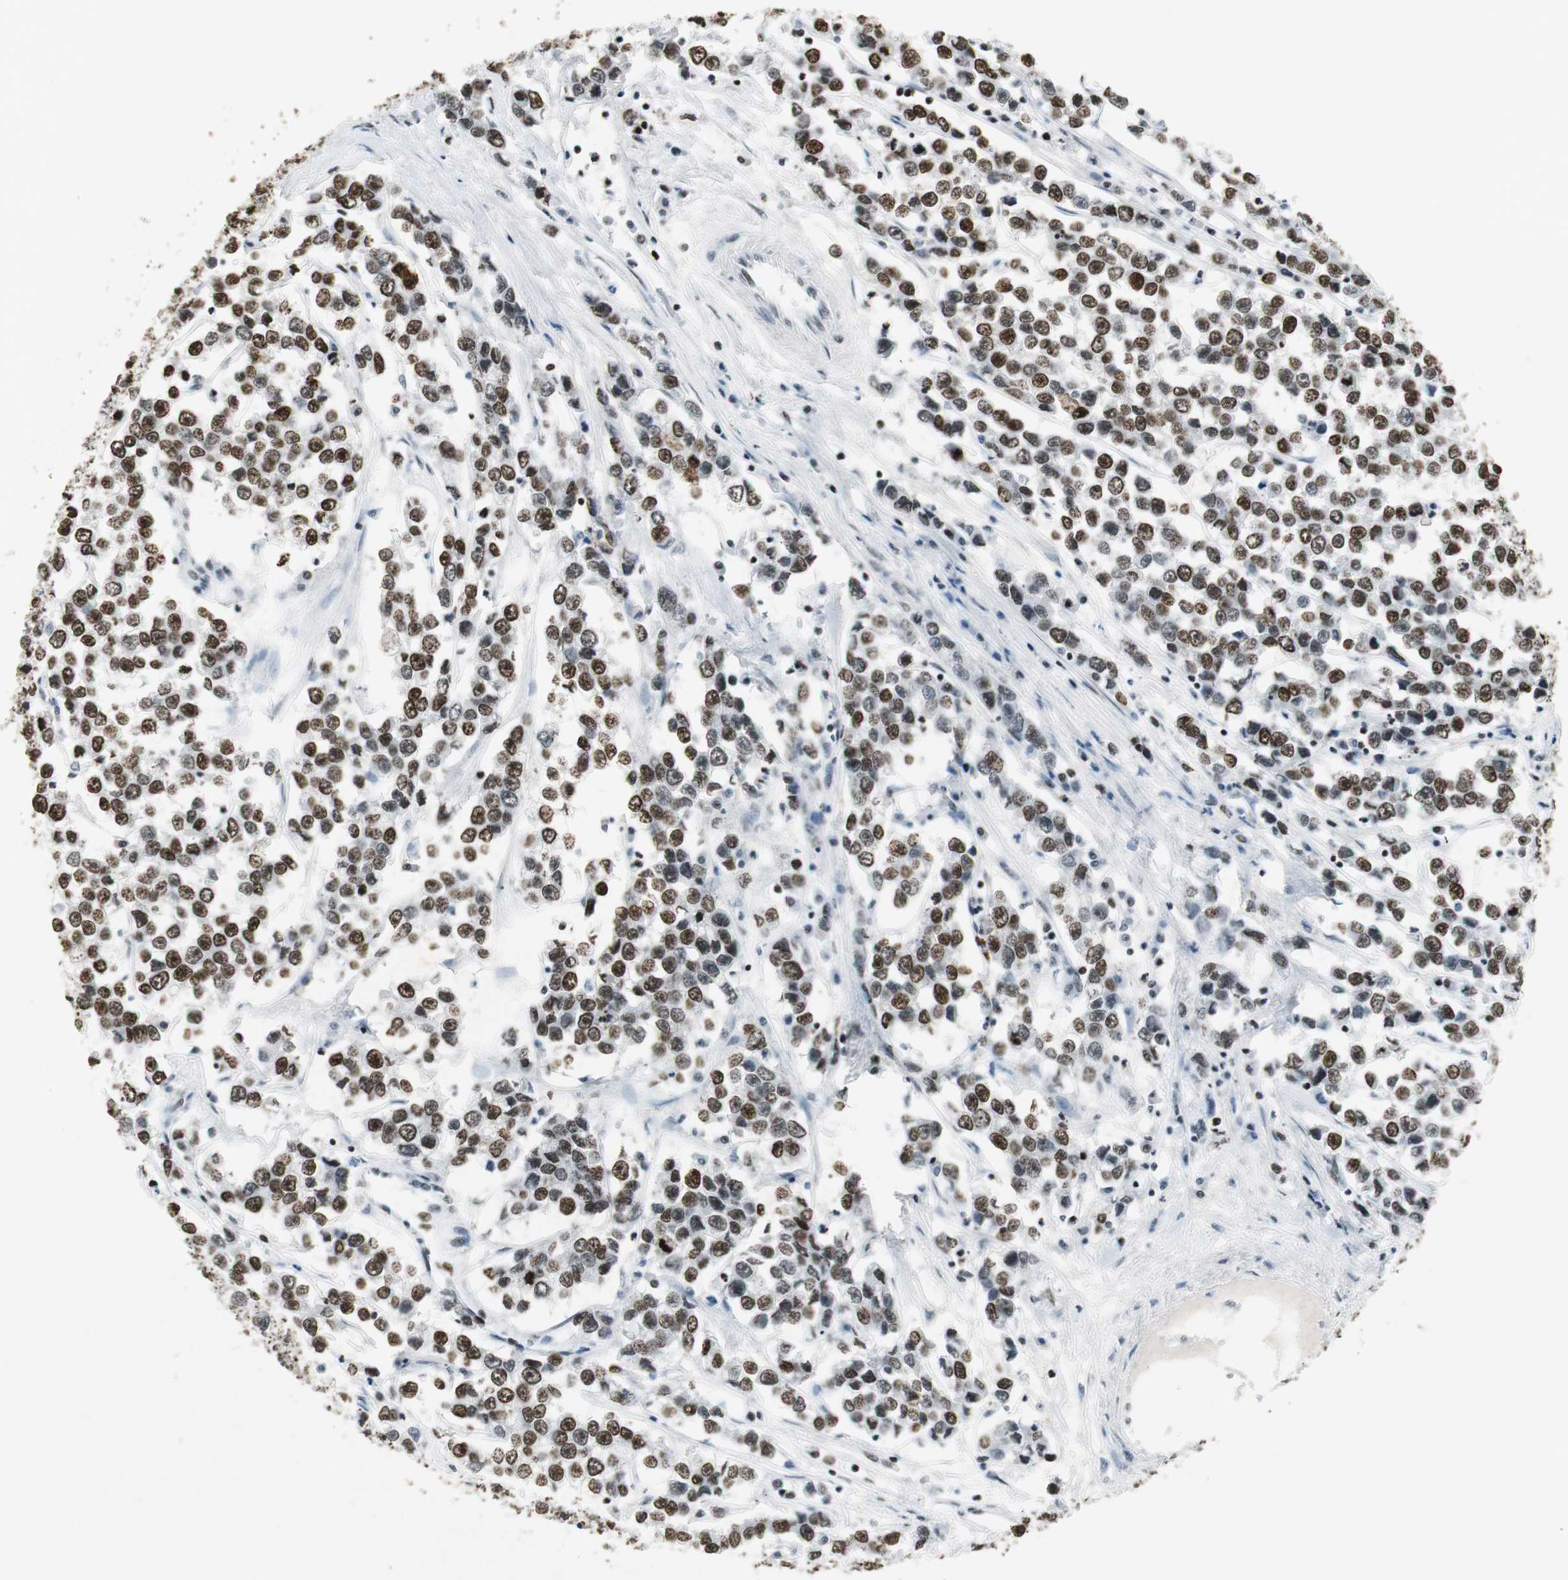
{"staining": {"intensity": "strong", "quantity": ">75%", "location": "nuclear"}, "tissue": "testis cancer", "cell_type": "Tumor cells", "image_type": "cancer", "snomed": [{"axis": "morphology", "description": "Seminoma, NOS"}, {"axis": "morphology", "description": "Carcinoma, Embryonal, NOS"}, {"axis": "topography", "description": "Testis"}], "caption": "Protein positivity by IHC reveals strong nuclear staining in approximately >75% of tumor cells in seminoma (testis).", "gene": "RBBP4", "patient": {"sex": "male", "age": 52}}